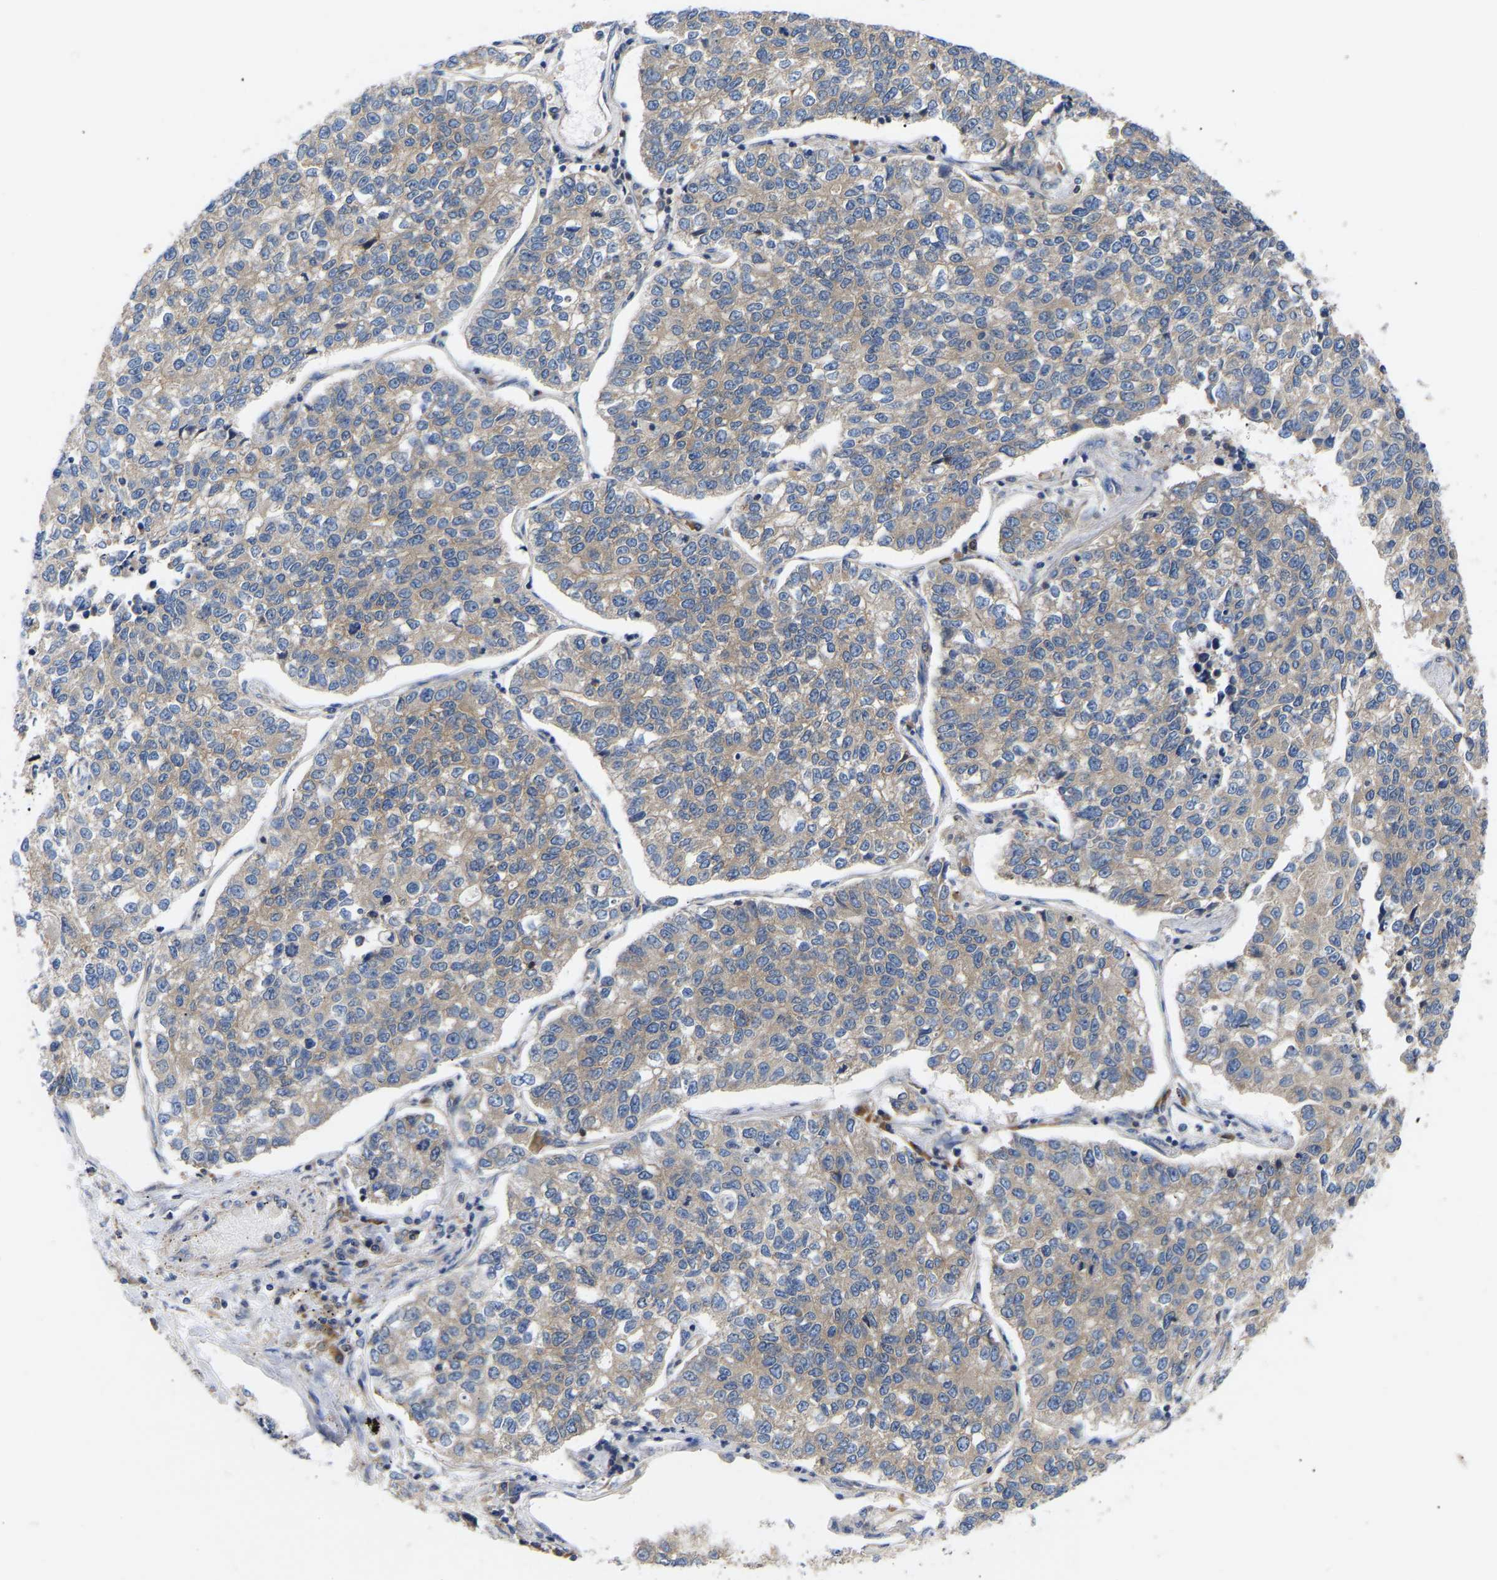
{"staining": {"intensity": "negative", "quantity": "none", "location": "none"}, "tissue": "lung cancer", "cell_type": "Tumor cells", "image_type": "cancer", "snomed": [{"axis": "morphology", "description": "Adenocarcinoma, NOS"}, {"axis": "topography", "description": "Lung"}], "caption": "Tumor cells are negative for brown protein staining in lung cancer.", "gene": "AIMP2", "patient": {"sex": "male", "age": 49}}